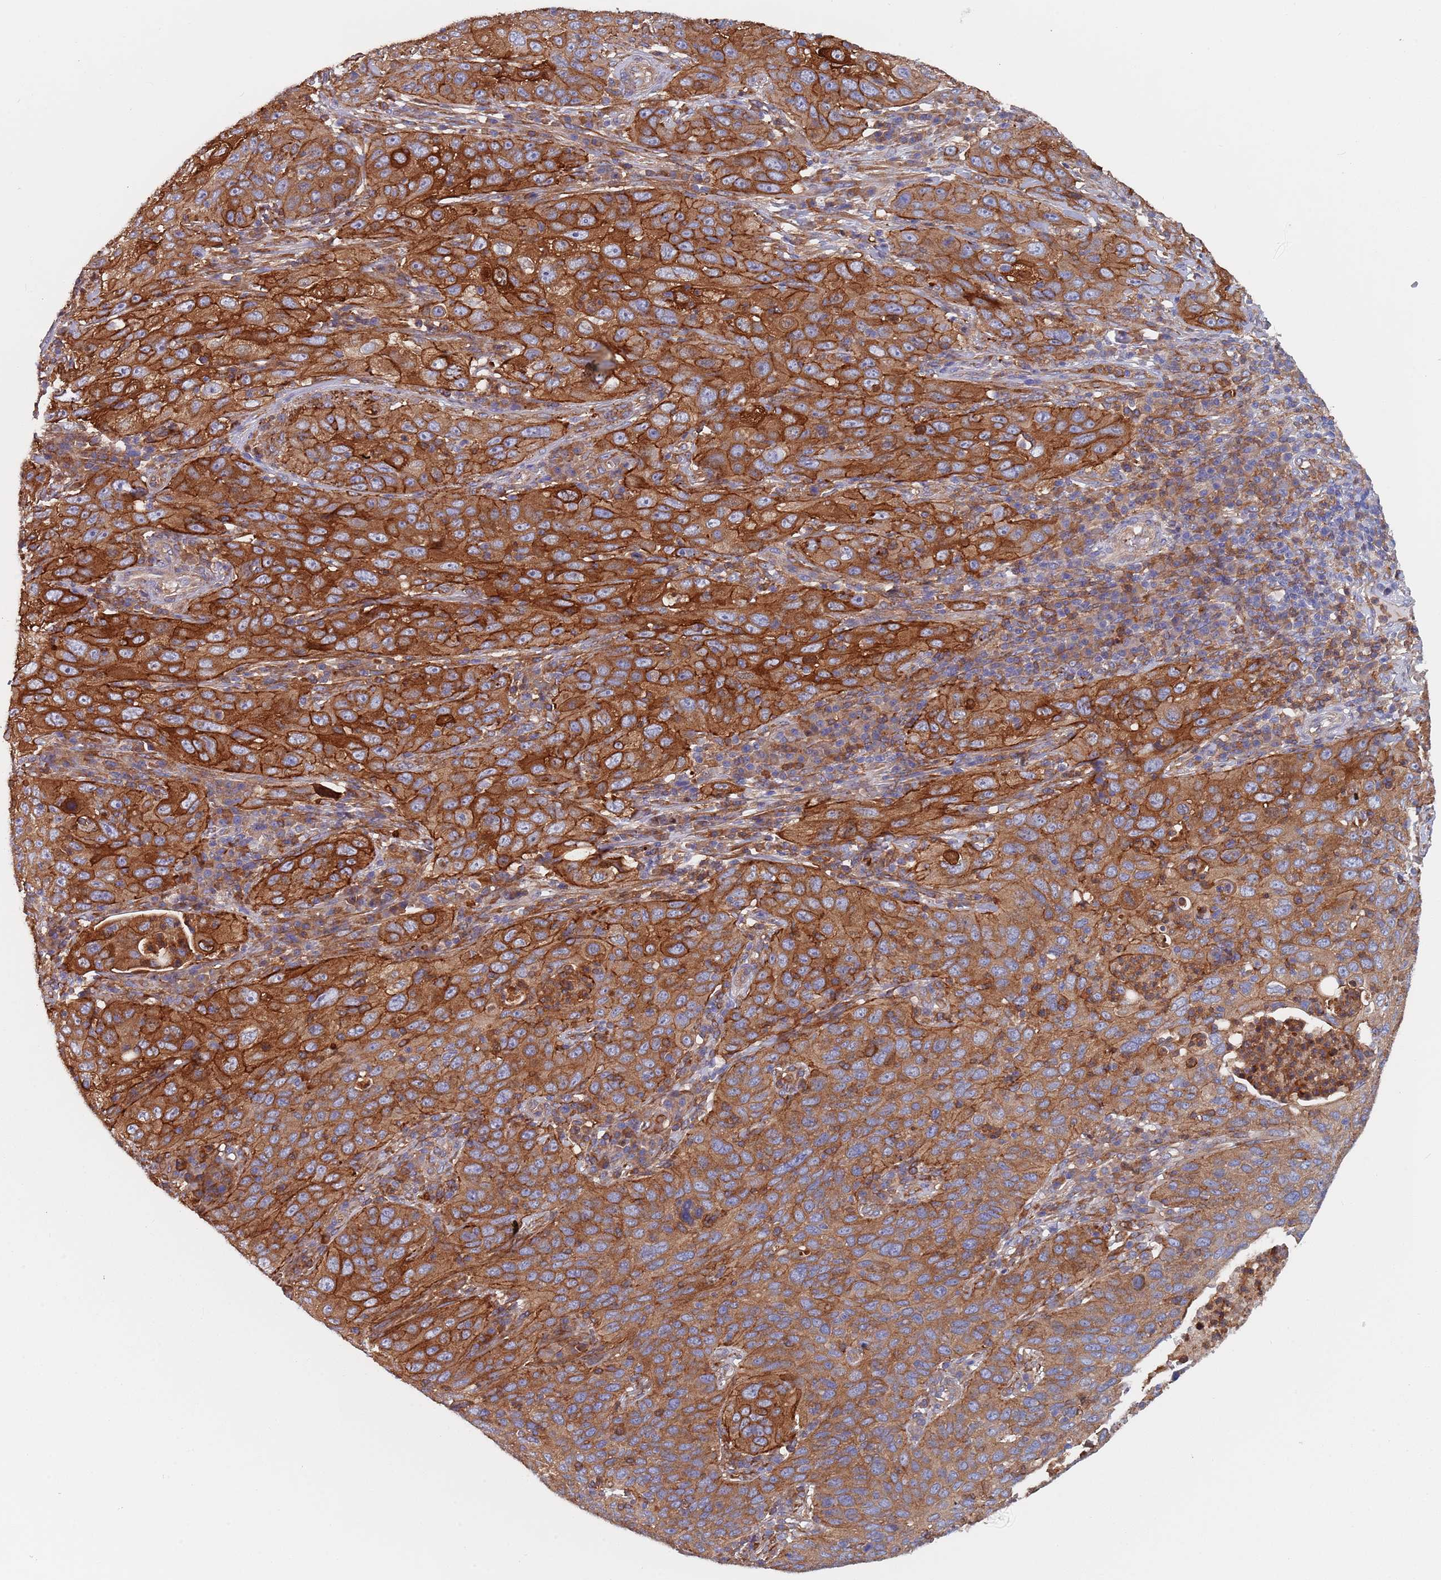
{"staining": {"intensity": "strong", "quantity": ">75%", "location": "cytoplasmic/membranous"}, "tissue": "cervical cancer", "cell_type": "Tumor cells", "image_type": "cancer", "snomed": [{"axis": "morphology", "description": "Squamous cell carcinoma, NOS"}, {"axis": "topography", "description": "Cervix"}], "caption": "Protein analysis of cervical squamous cell carcinoma tissue demonstrates strong cytoplasmic/membranous positivity in approximately >75% of tumor cells. Using DAB (brown) and hematoxylin (blue) stains, captured at high magnification using brightfield microscopy.", "gene": "DCUN1D3", "patient": {"sex": "female", "age": 36}}